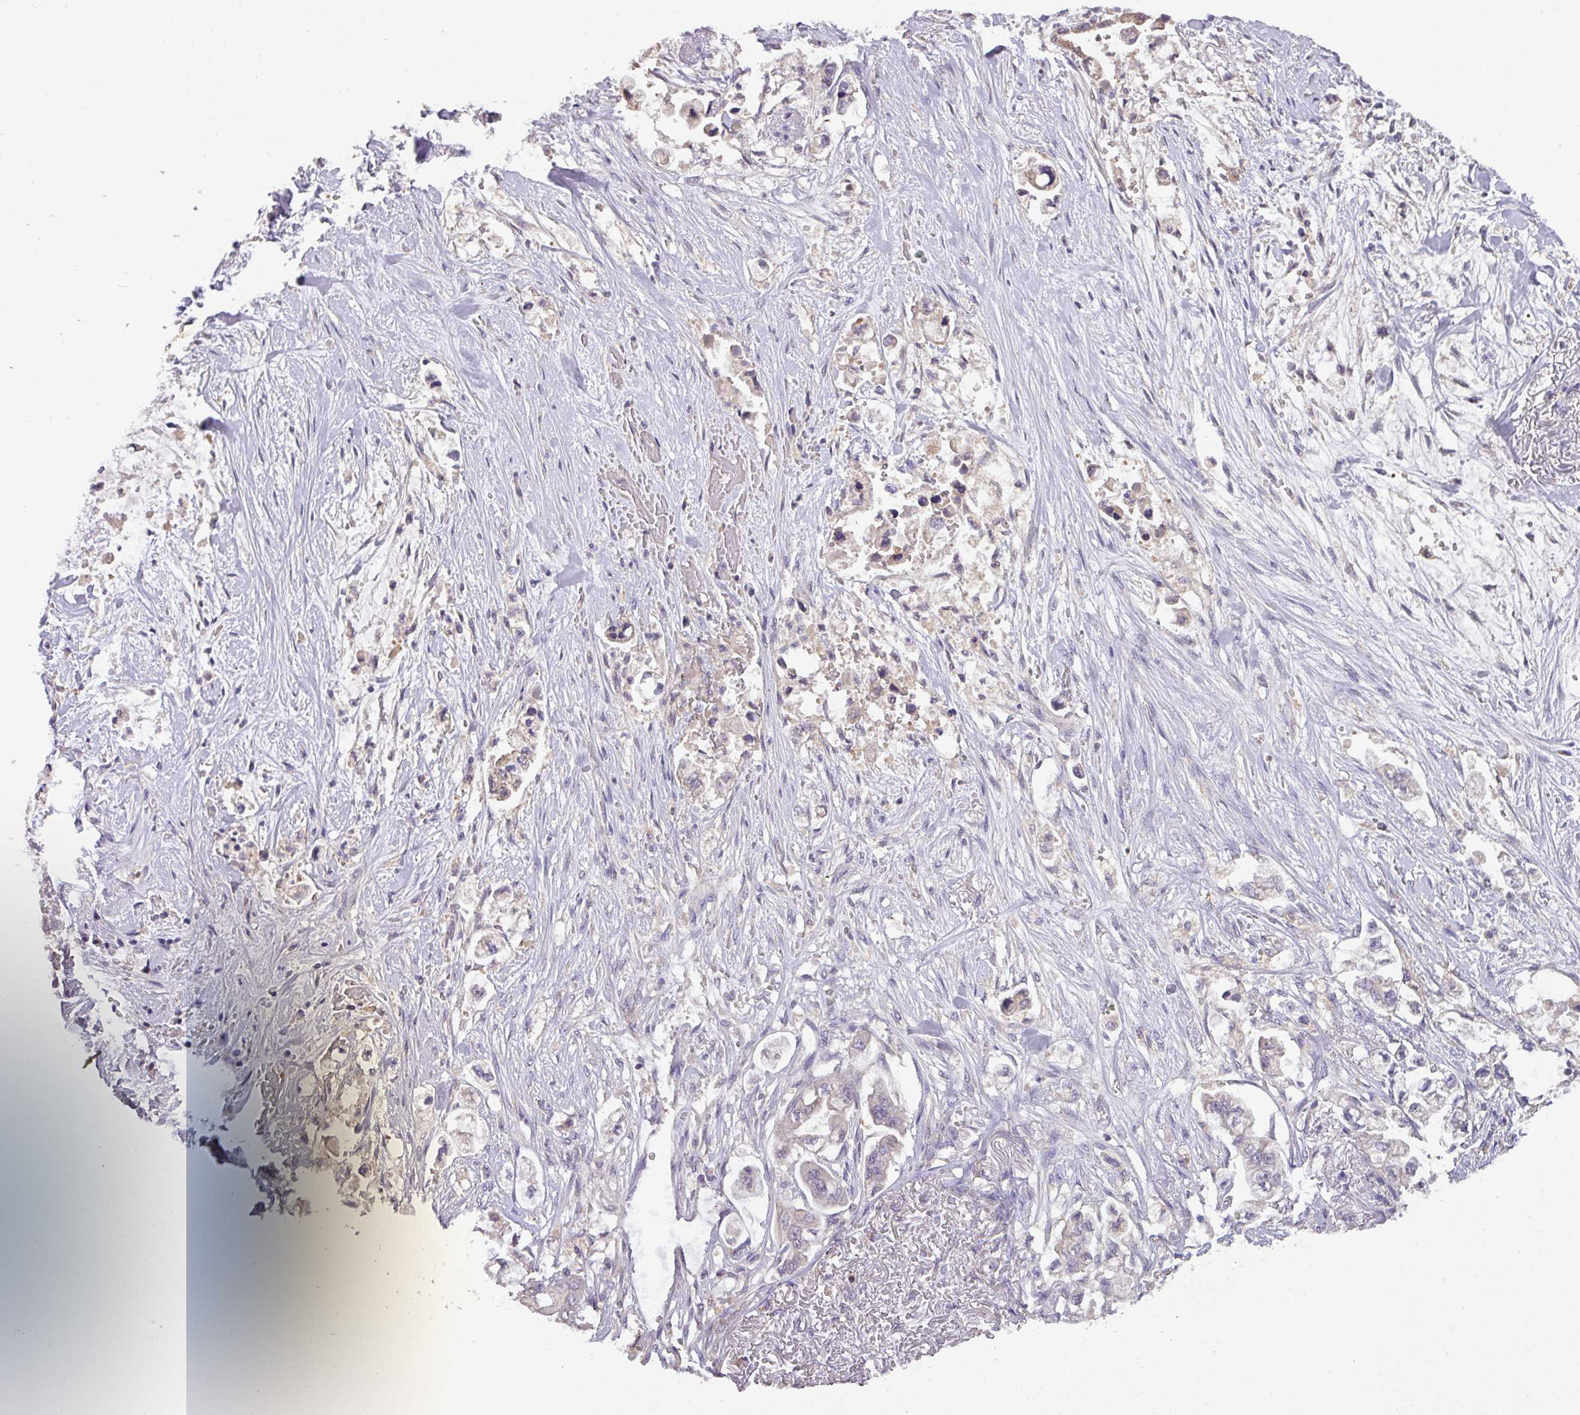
{"staining": {"intensity": "negative", "quantity": "none", "location": "none"}, "tissue": "stomach cancer", "cell_type": "Tumor cells", "image_type": "cancer", "snomed": [{"axis": "morphology", "description": "Adenocarcinoma, NOS"}, {"axis": "topography", "description": "Stomach"}], "caption": "Micrograph shows no significant protein expression in tumor cells of adenocarcinoma (stomach).", "gene": "PRADC1", "patient": {"sex": "male", "age": 62}}